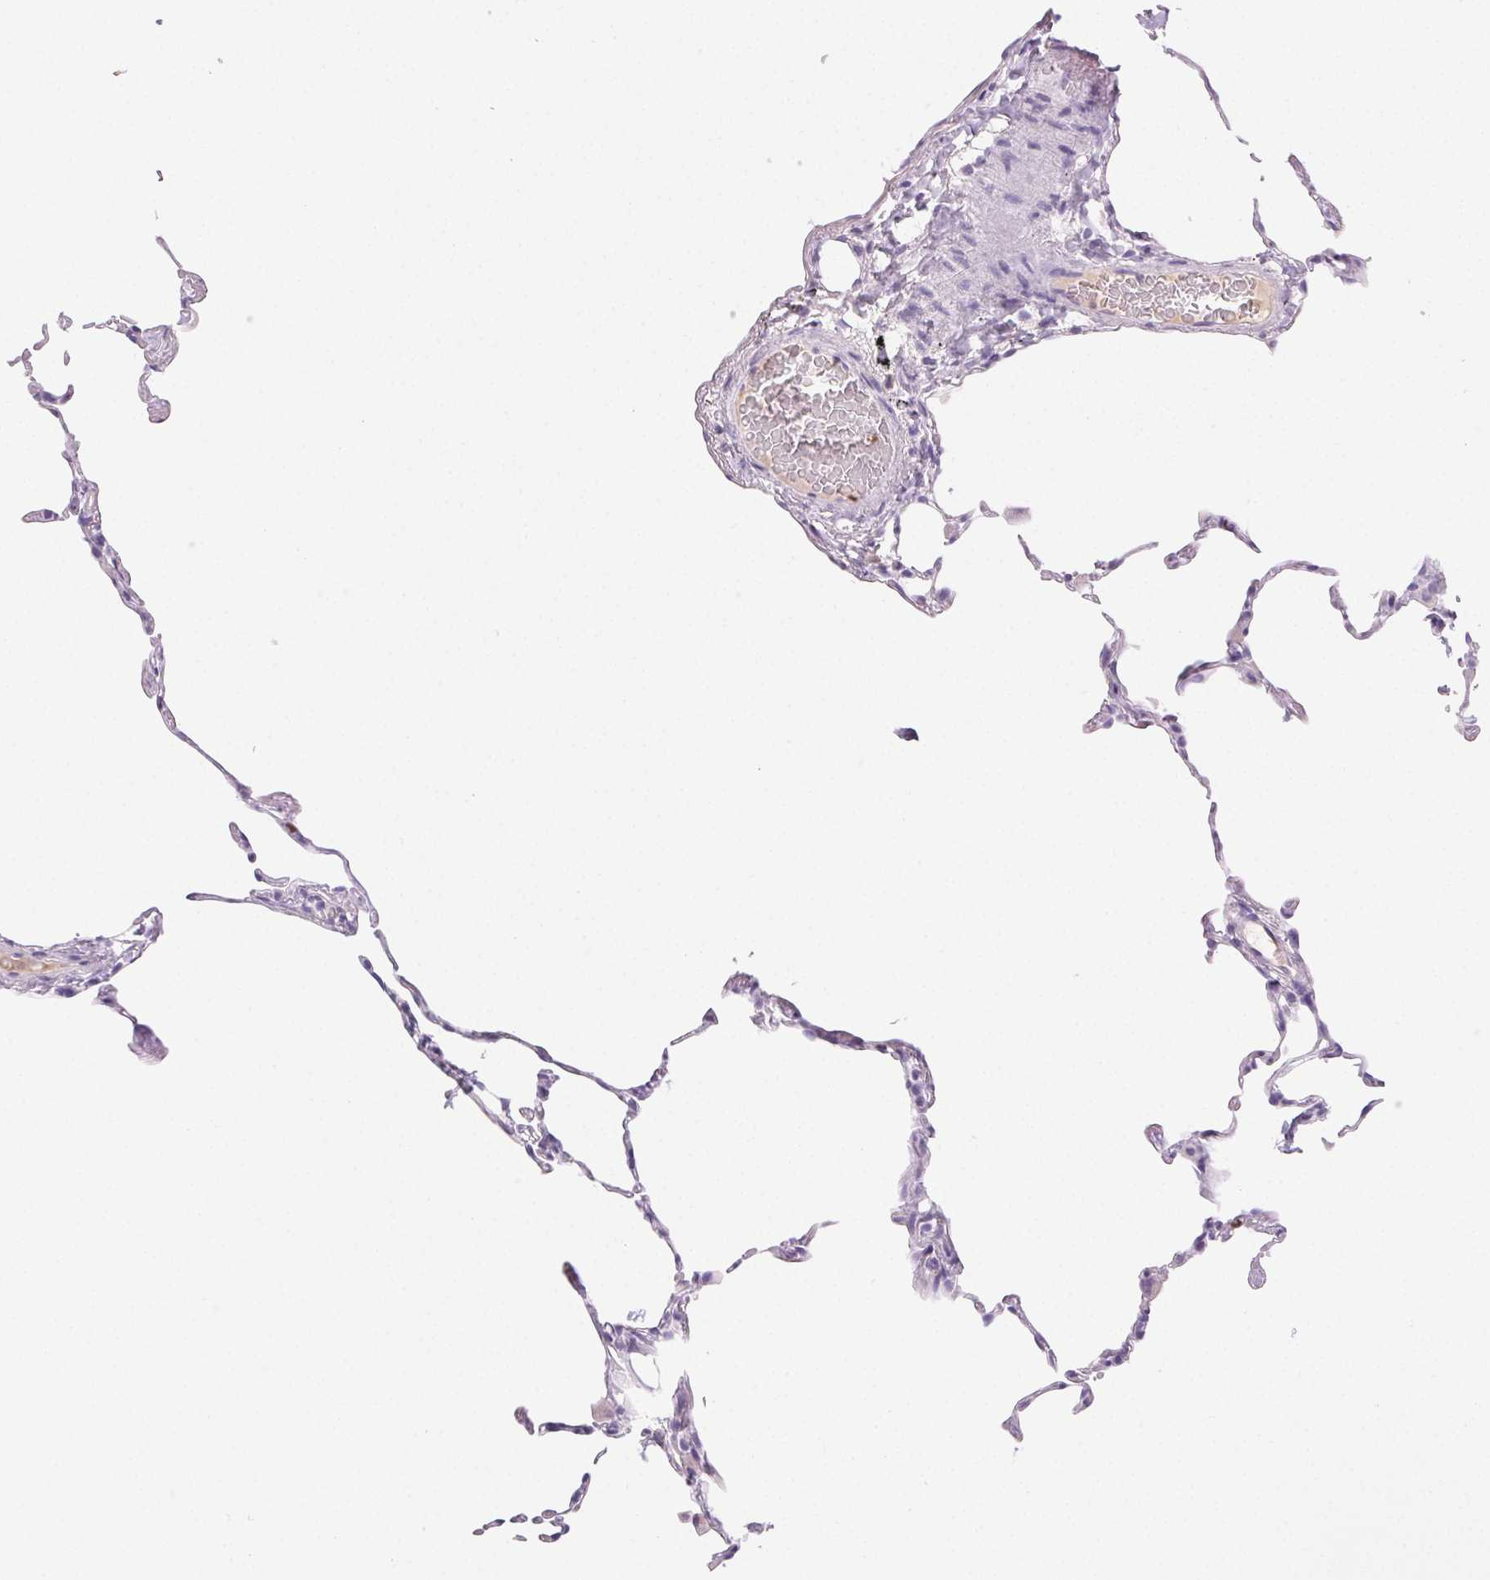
{"staining": {"intensity": "negative", "quantity": "none", "location": "none"}, "tissue": "lung", "cell_type": "Alveolar cells", "image_type": "normal", "snomed": [{"axis": "morphology", "description": "Normal tissue, NOS"}, {"axis": "topography", "description": "Lung"}], "caption": "Alveolar cells are negative for brown protein staining in benign lung. (DAB (3,3'-diaminobenzidine) IHC visualized using brightfield microscopy, high magnification).", "gene": "PADI4", "patient": {"sex": "female", "age": 57}}